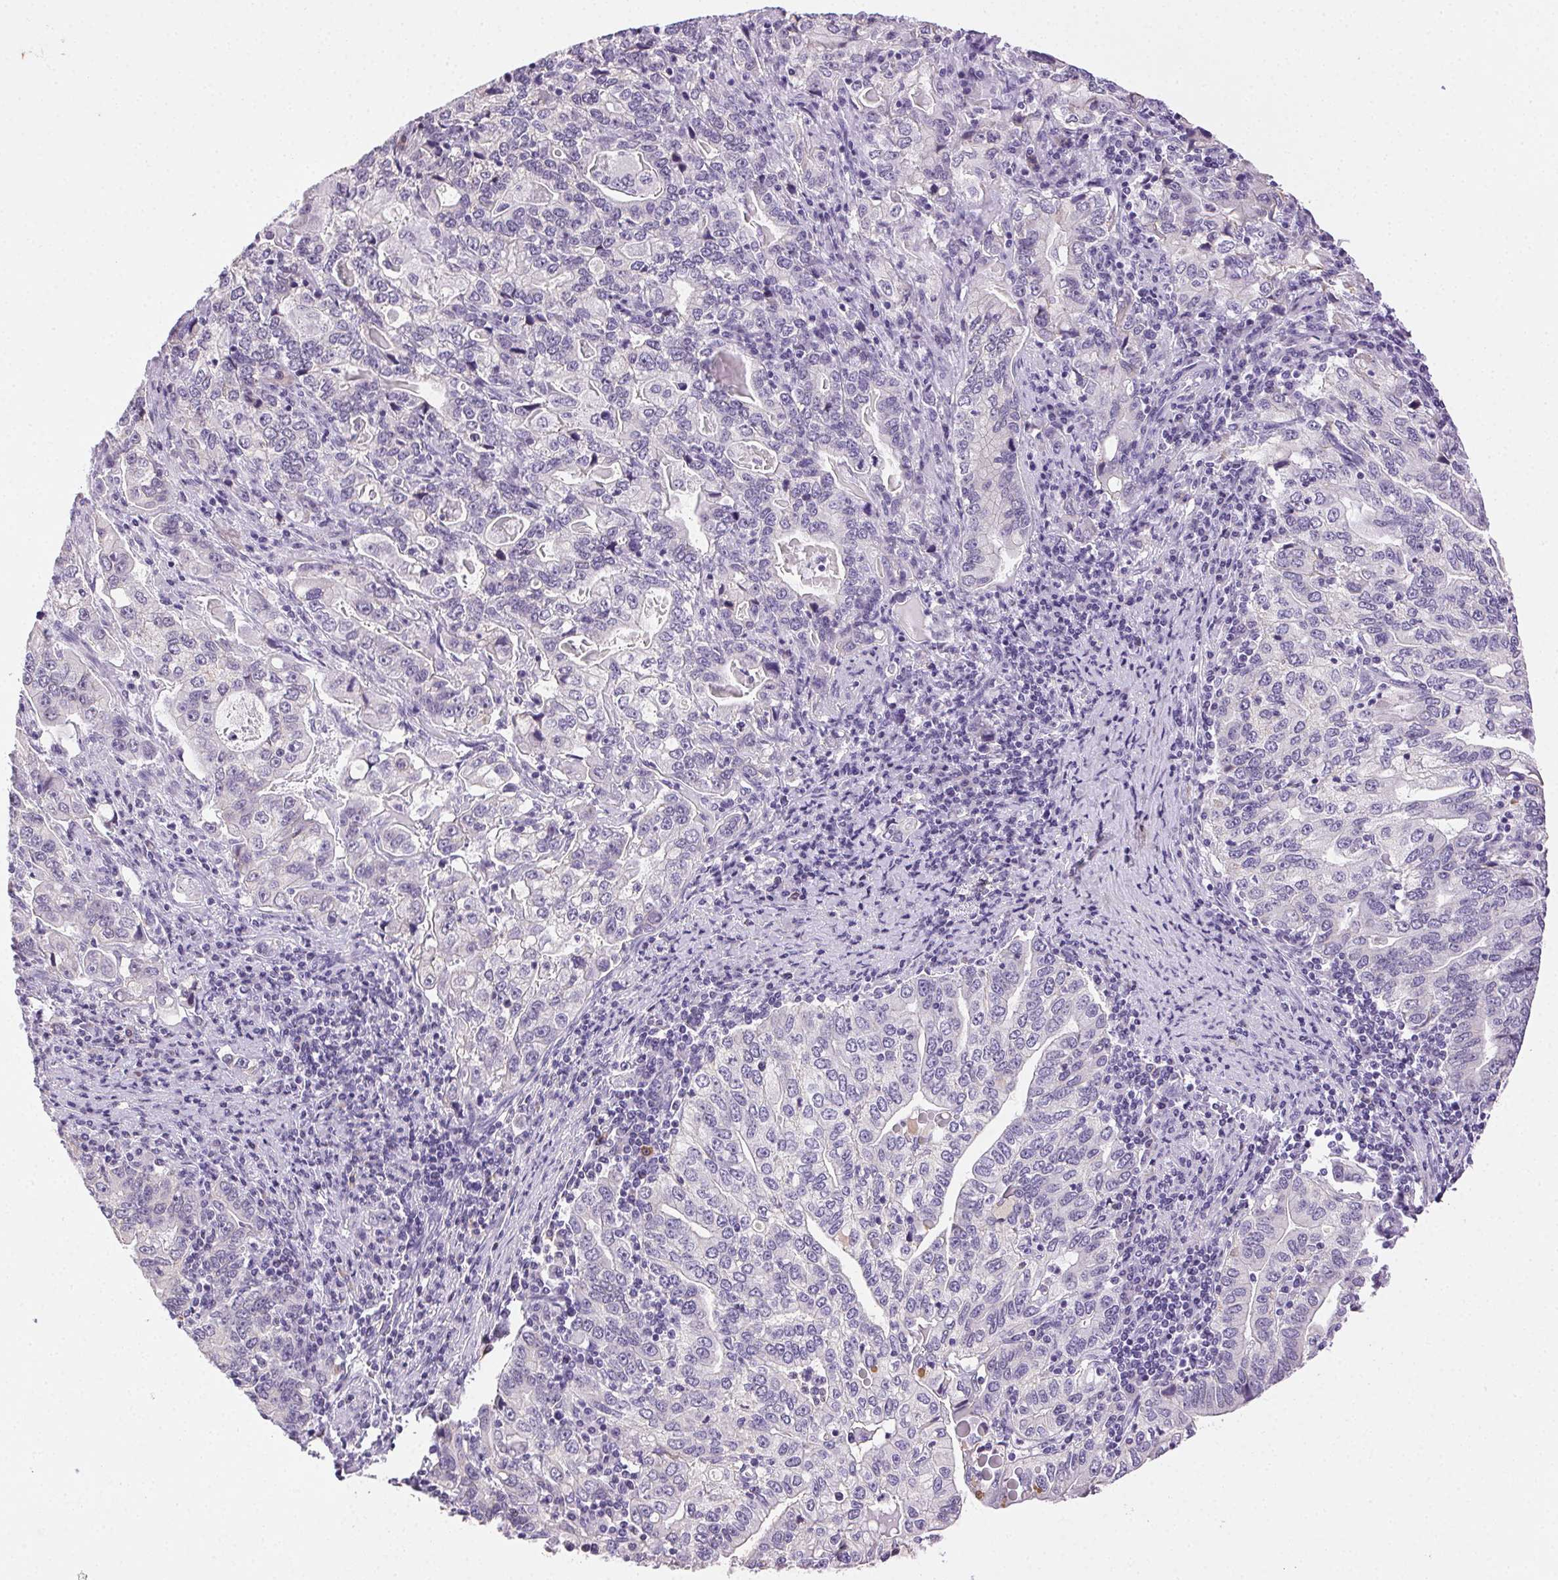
{"staining": {"intensity": "negative", "quantity": "none", "location": "none"}, "tissue": "stomach cancer", "cell_type": "Tumor cells", "image_type": "cancer", "snomed": [{"axis": "morphology", "description": "Adenocarcinoma, NOS"}, {"axis": "topography", "description": "Stomach, lower"}], "caption": "Stomach cancer (adenocarcinoma) was stained to show a protein in brown. There is no significant expression in tumor cells. (DAB immunohistochemistry (IHC), high magnification).", "gene": "CLDN10", "patient": {"sex": "female", "age": 72}}